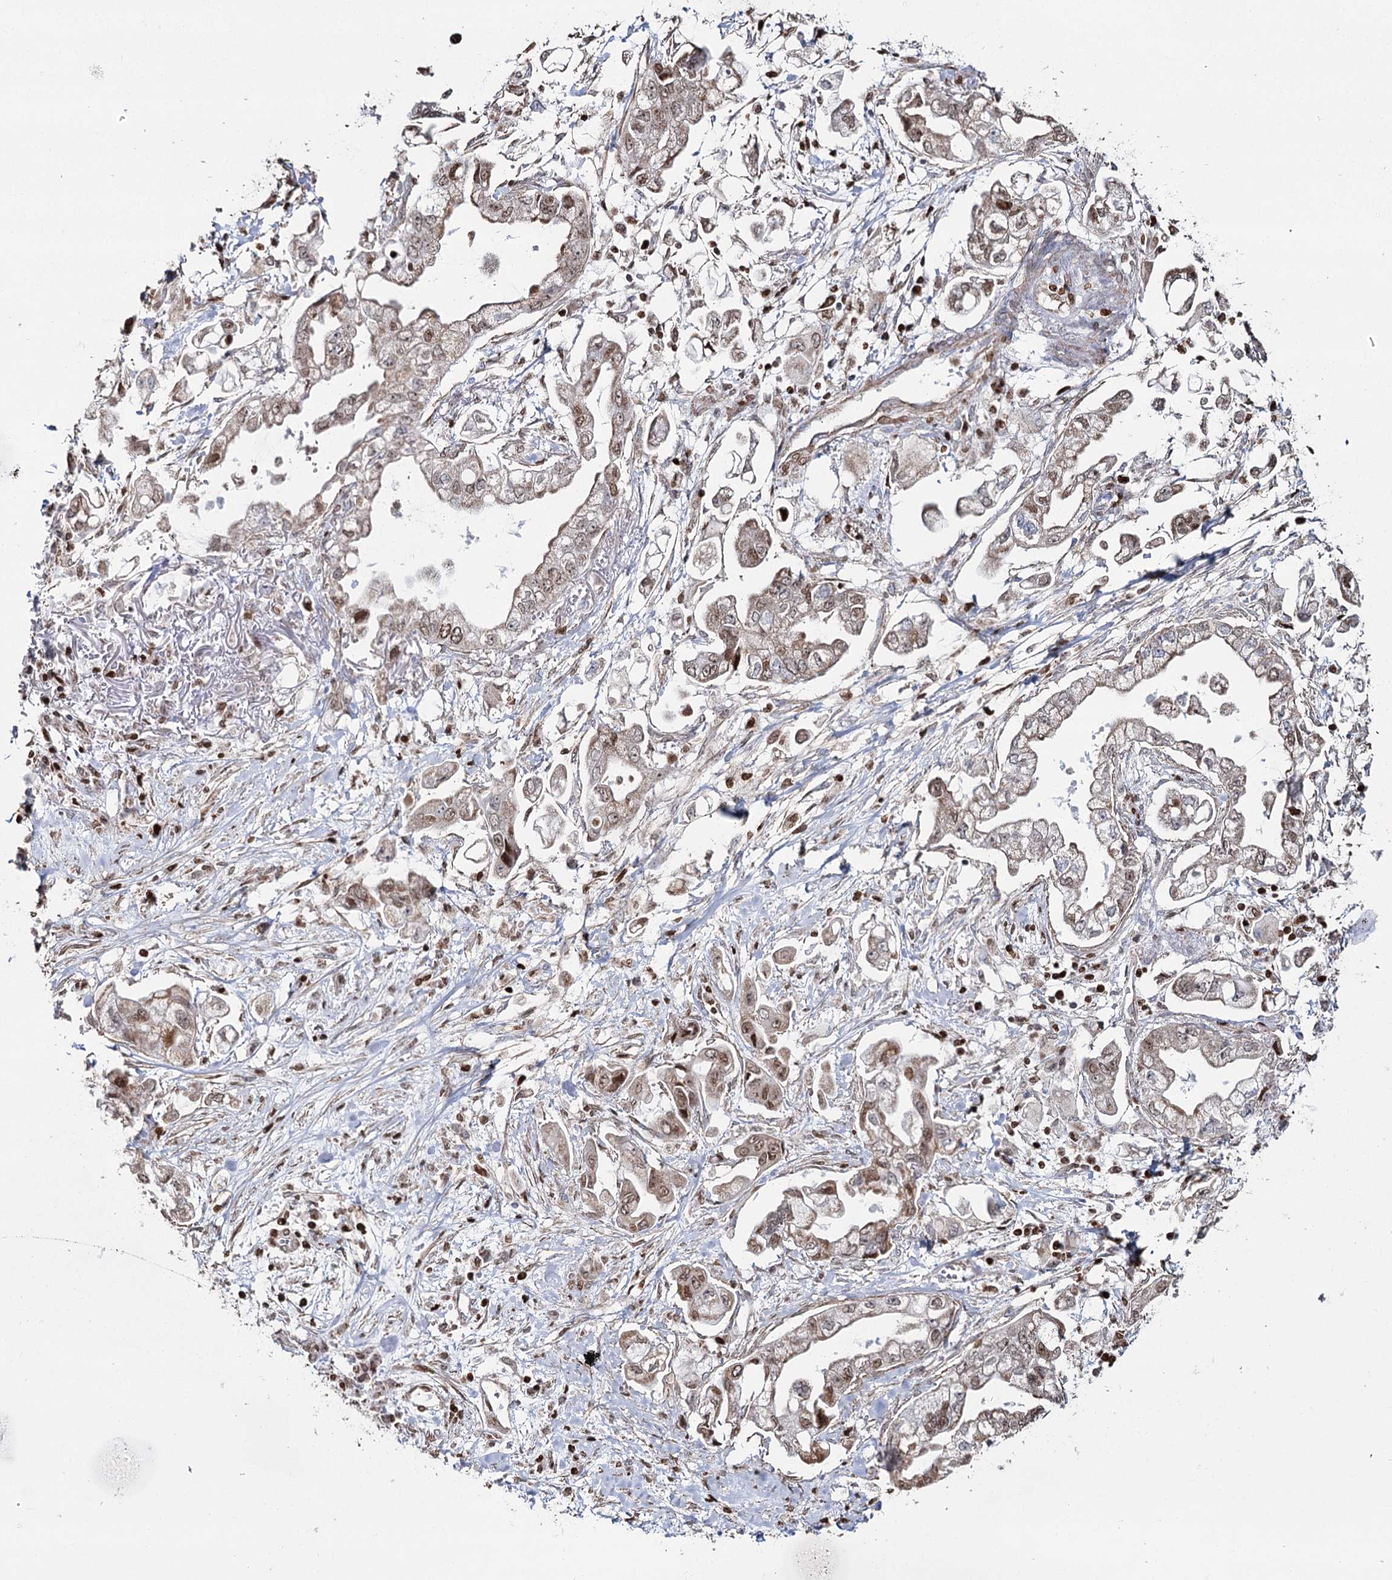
{"staining": {"intensity": "moderate", "quantity": ">75%", "location": "nuclear"}, "tissue": "stomach cancer", "cell_type": "Tumor cells", "image_type": "cancer", "snomed": [{"axis": "morphology", "description": "Adenocarcinoma, NOS"}, {"axis": "topography", "description": "Stomach"}], "caption": "Stomach adenocarcinoma tissue reveals moderate nuclear positivity in about >75% of tumor cells", "gene": "PDHX", "patient": {"sex": "male", "age": 62}}